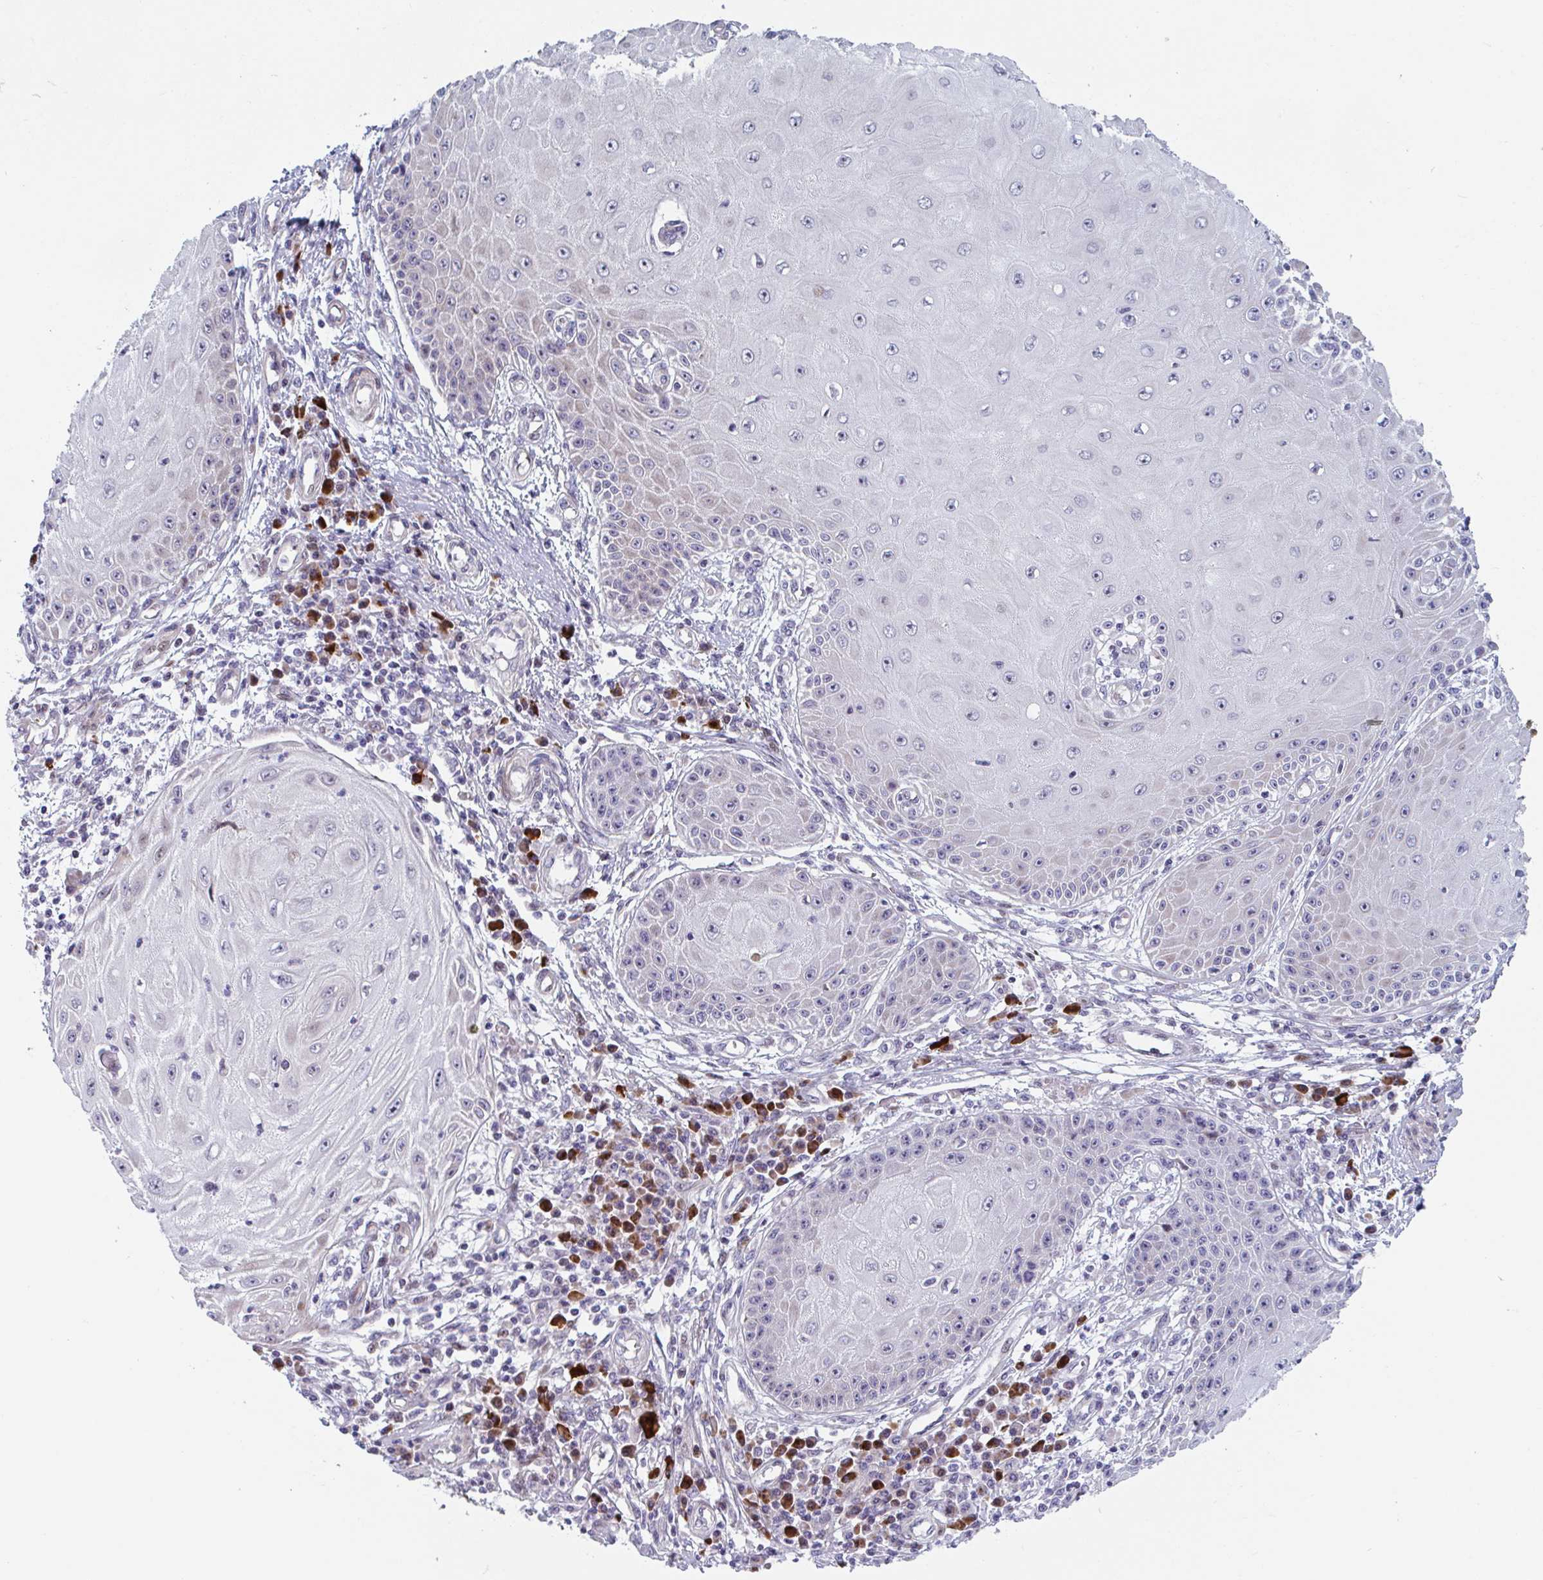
{"staining": {"intensity": "weak", "quantity": "<25%", "location": "cytoplasmic/membranous"}, "tissue": "skin cancer", "cell_type": "Tumor cells", "image_type": "cancer", "snomed": [{"axis": "morphology", "description": "Squamous cell carcinoma, NOS"}, {"axis": "topography", "description": "Skin"}, {"axis": "topography", "description": "Vulva"}], "caption": "A micrograph of squamous cell carcinoma (skin) stained for a protein demonstrates no brown staining in tumor cells.", "gene": "DUXA", "patient": {"sex": "female", "age": 44}}